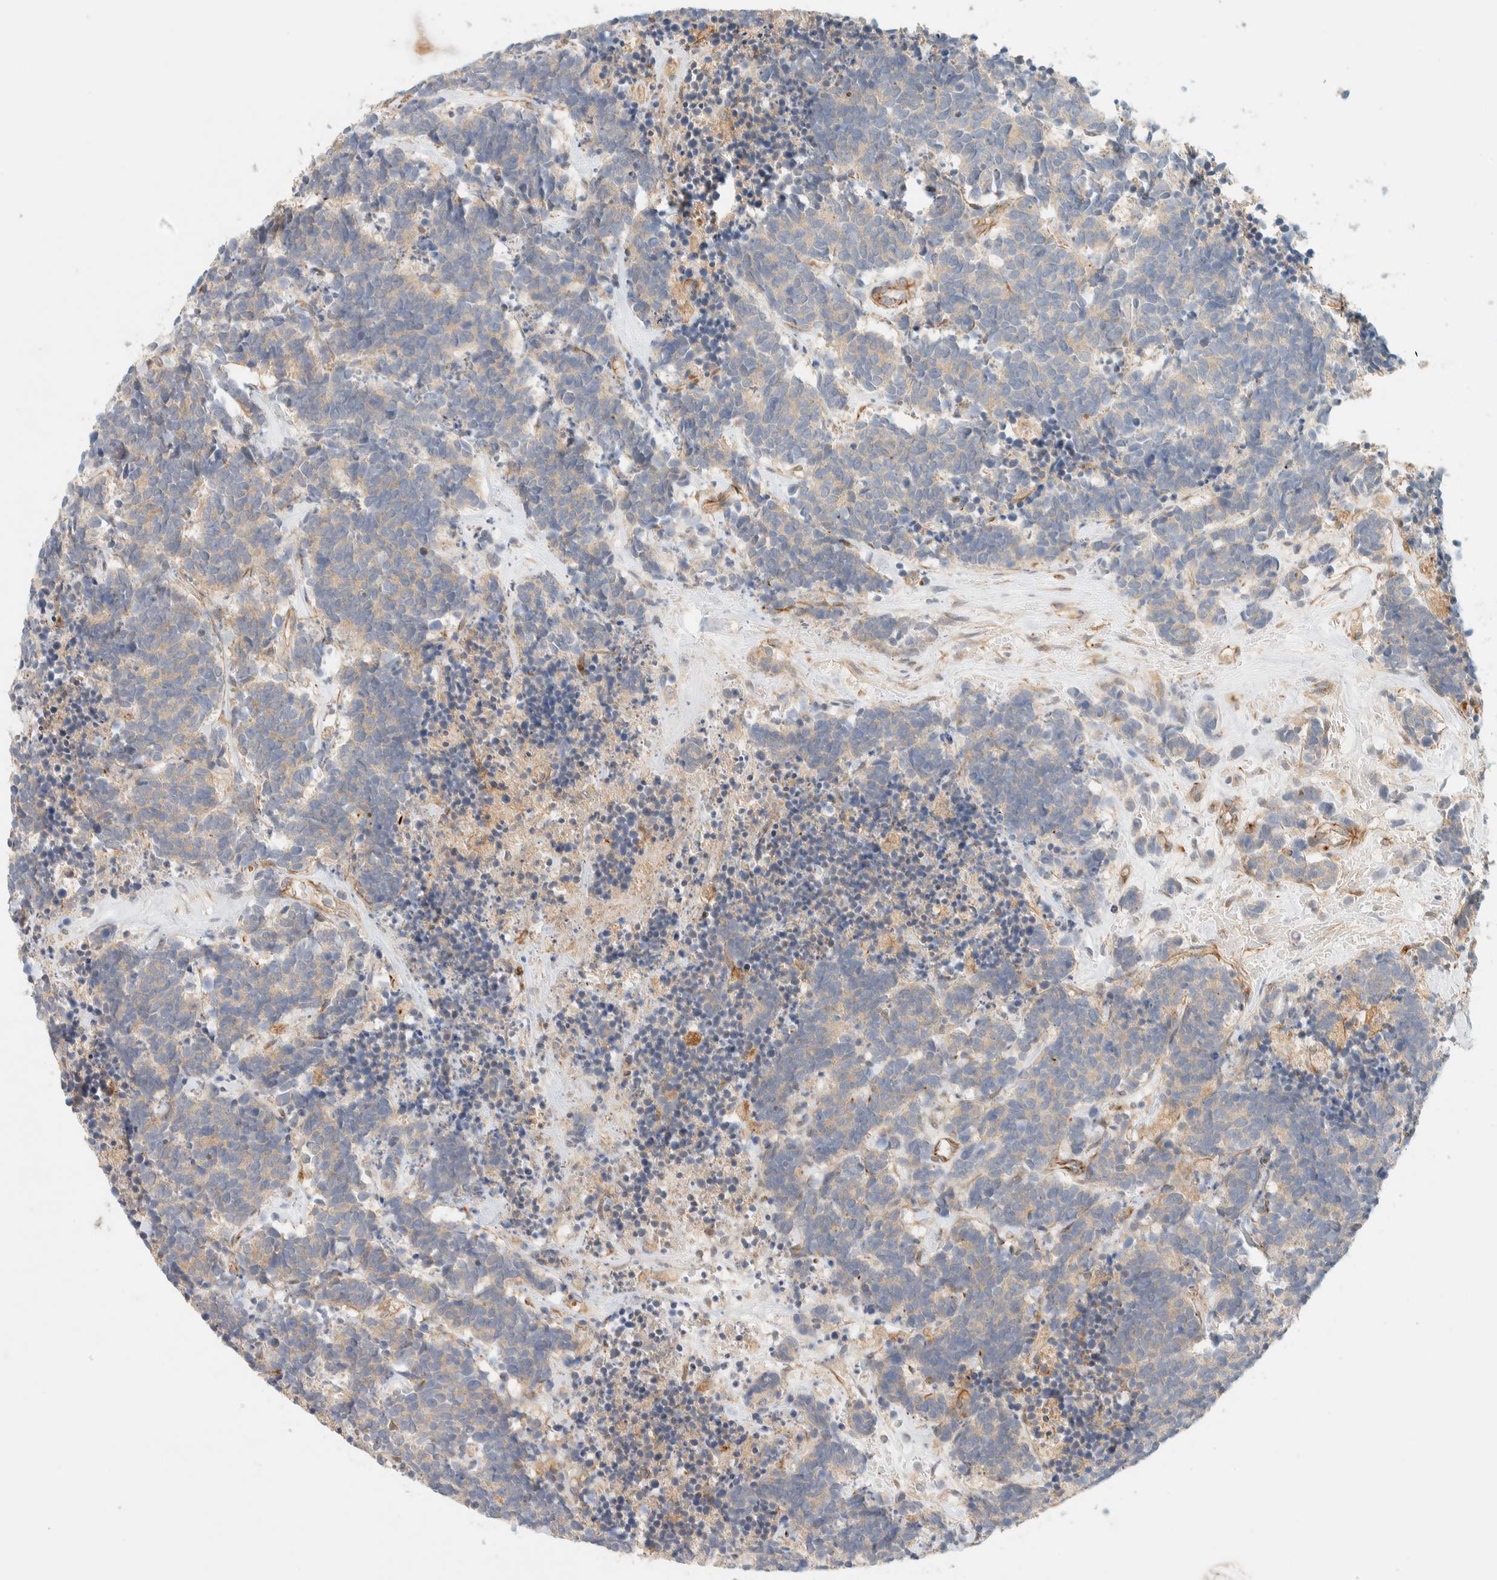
{"staining": {"intensity": "weak", "quantity": "<25%", "location": "cytoplasmic/membranous"}, "tissue": "carcinoid", "cell_type": "Tumor cells", "image_type": "cancer", "snomed": [{"axis": "morphology", "description": "Carcinoma, NOS"}, {"axis": "morphology", "description": "Carcinoid, malignant, NOS"}, {"axis": "topography", "description": "Urinary bladder"}], "caption": "Photomicrograph shows no protein positivity in tumor cells of carcinoid tissue. (Stains: DAB immunohistochemistry with hematoxylin counter stain, Microscopy: brightfield microscopy at high magnification).", "gene": "FAT1", "patient": {"sex": "male", "age": 57}}